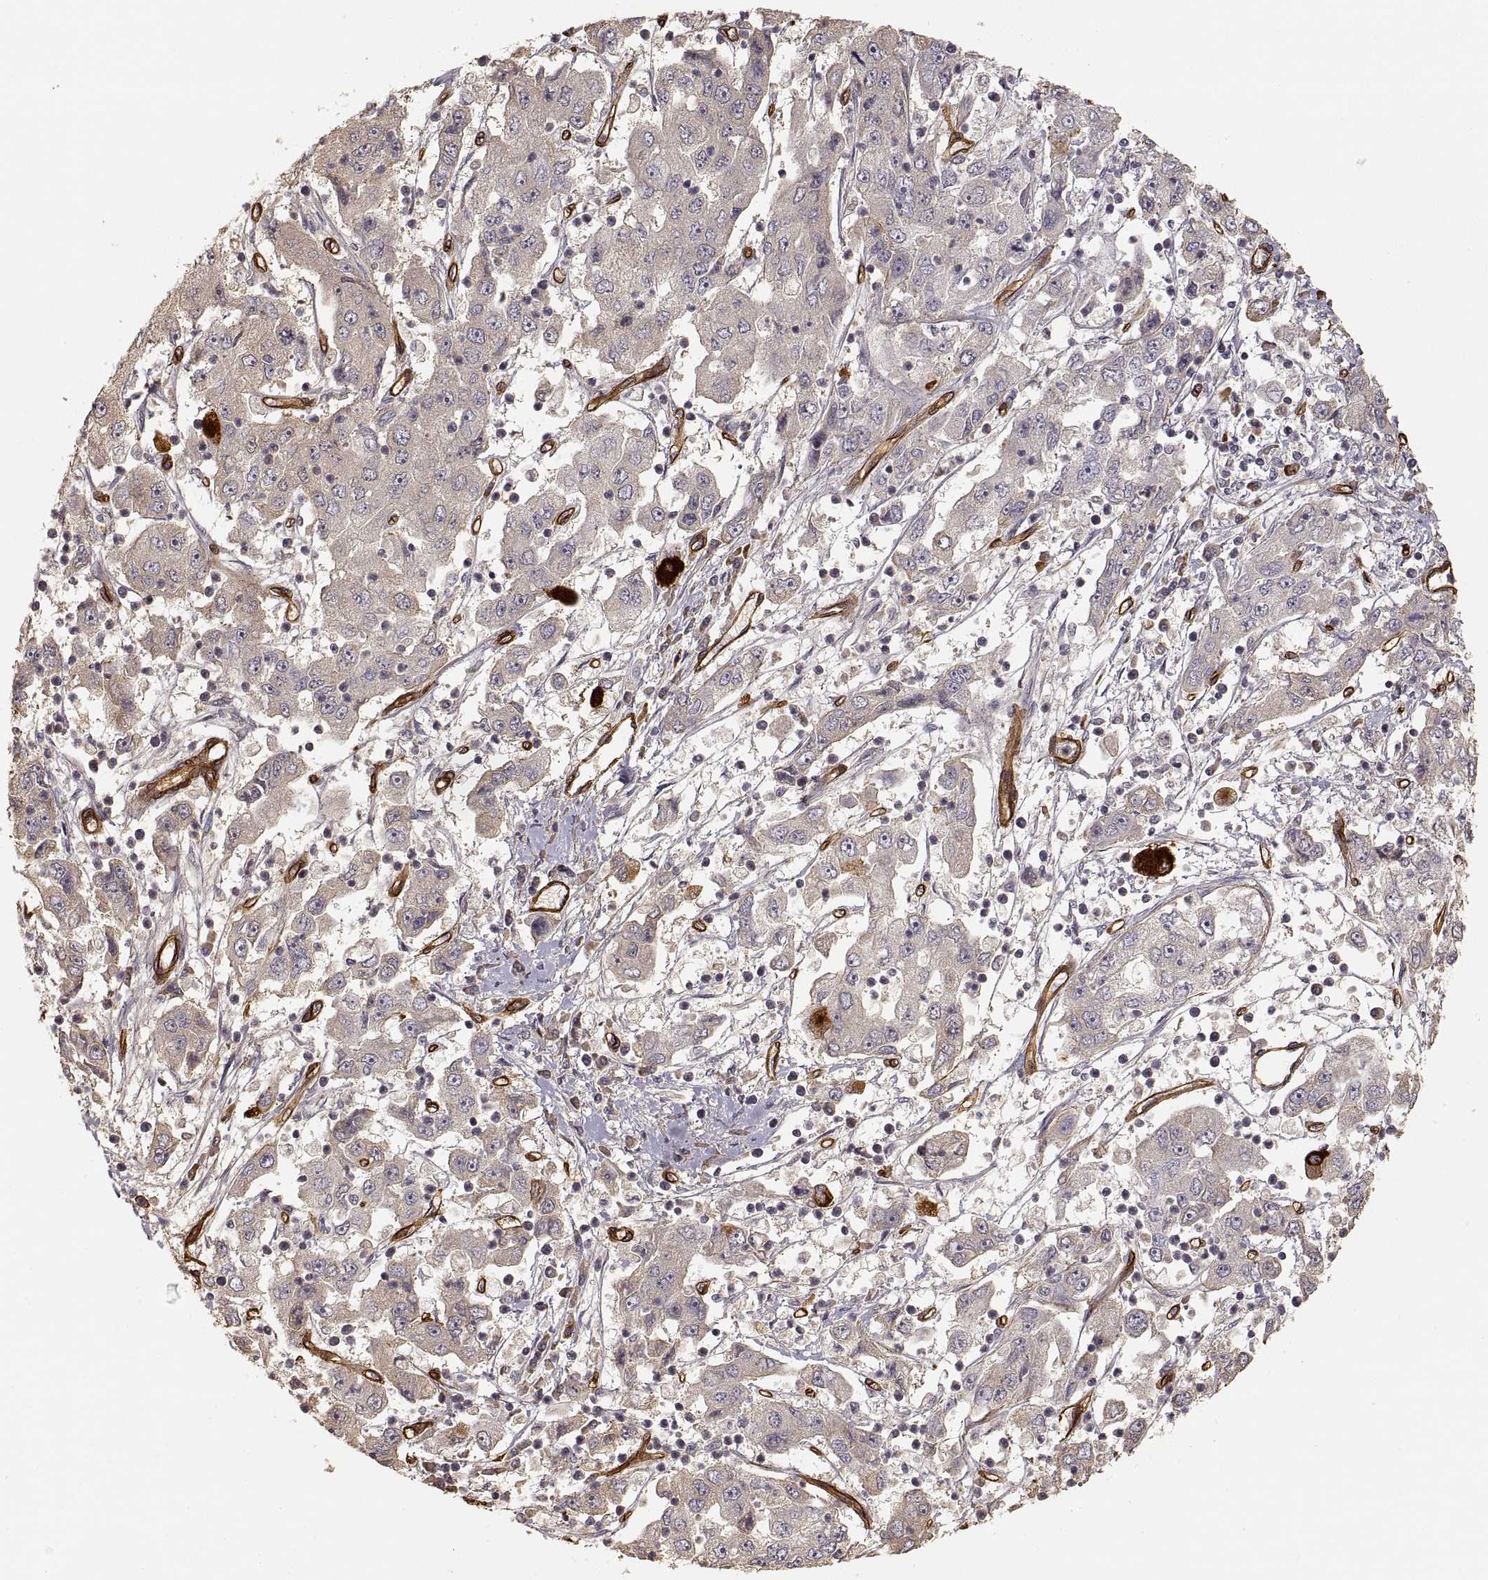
{"staining": {"intensity": "negative", "quantity": "none", "location": "none"}, "tissue": "cervical cancer", "cell_type": "Tumor cells", "image_type": "cancer", "snomed": [{"axis": "morphology", "description": "Squamous cell carcinoma, NOS"}, {"axis": "topography", "description": "Cervix"}], "caption": "Cervical cancer (squamous cell carcinoma) was stained to show a protein in brown. There is no significant expression in tumor cells.", "gene": "LAMA4", "patient": {"sex": "female", "age": 36}}